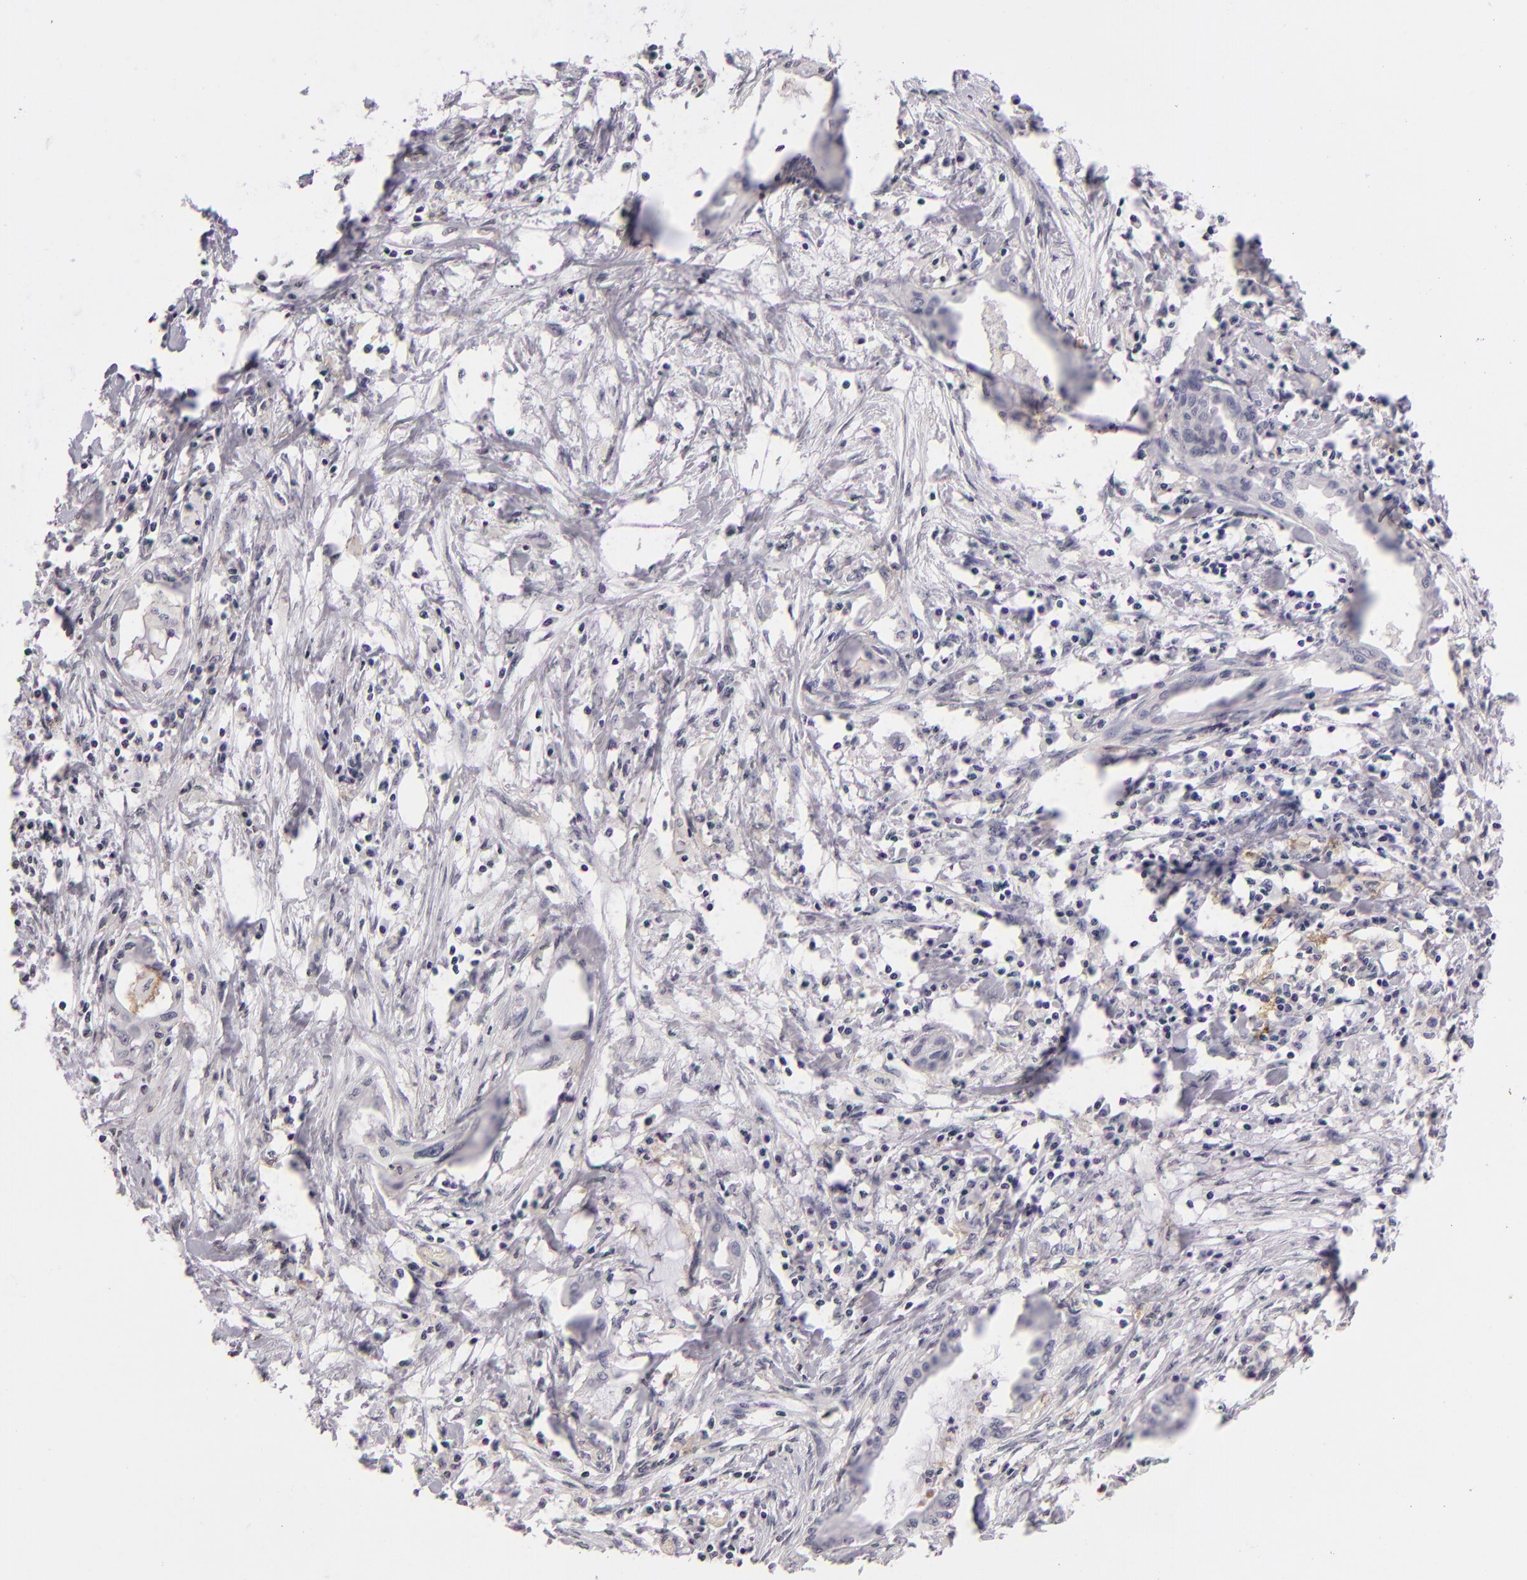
{"staining": {"intensity": "negative", "quantity": "none", "location": "none"}, "tissue": "pancreatic cancer", "cell_type": "Tumor cells", "image_type": "cancer", "snomed": [{"axis": "morphology", "description": "Adenocarcinoma, NOS"}, {"axis": "topography", "description": "Pancreas"}], "caption": "Immunohistochemistry (IHC) of human pancreatic adenocarcinoma displays no staining in tumor cells.", "gene": "CD40", "patient": {"sex": "female", "age": 64}}